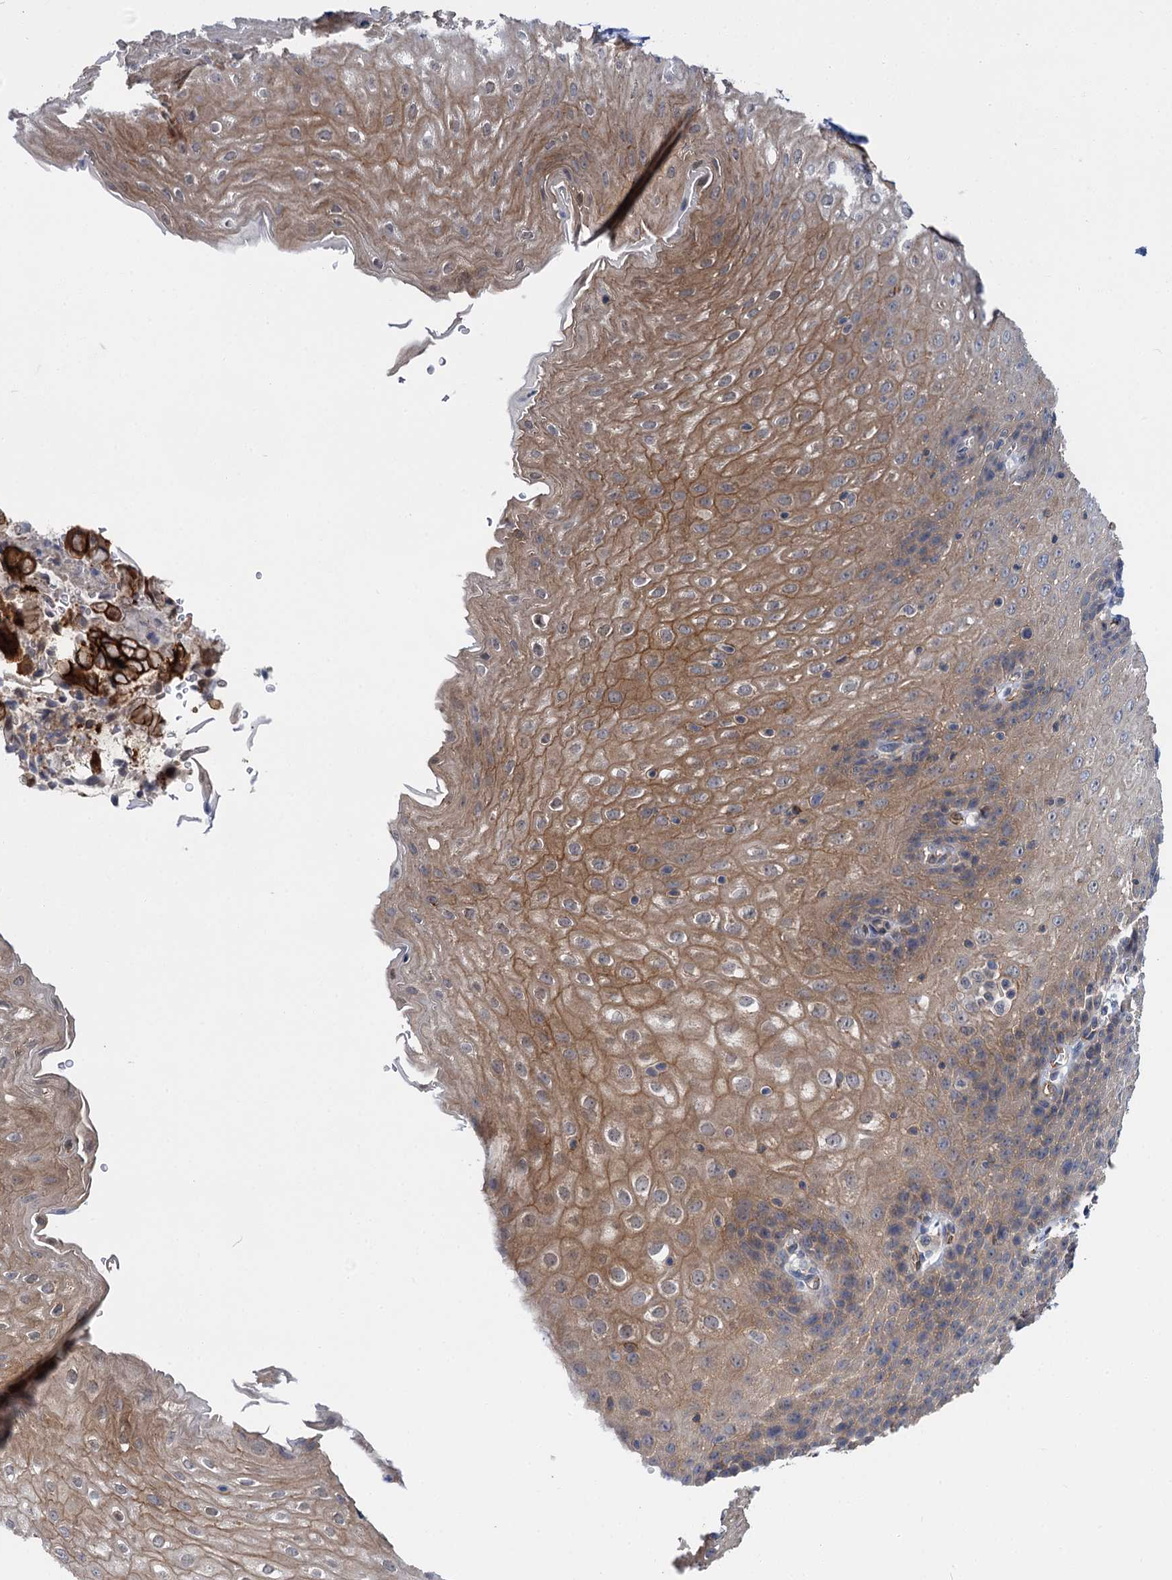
{"staining": {"intensity": "moderate", "quantity": ">75%", "location": "cytoplasmic/membranous"}, "tissue": "esophagus", "cell_type": "Squamous epithelial cells", "image_type": "normal", "snomed": [{"axis": "morphology", "description": "Normal tissue, NOS"}, {"axis": "topography", "description": "Esophagus"}], "caption": "Protein analysis of benign esophagus exhibits moderate cytoplasmic/membranous staining in approximately >75% of squamous epithelial cells. (brown staining indicates protein expression, while blue staining denotes nuclei).", "gene": "ABLIM1", "patient": {"sex": "female", "age": 61}}